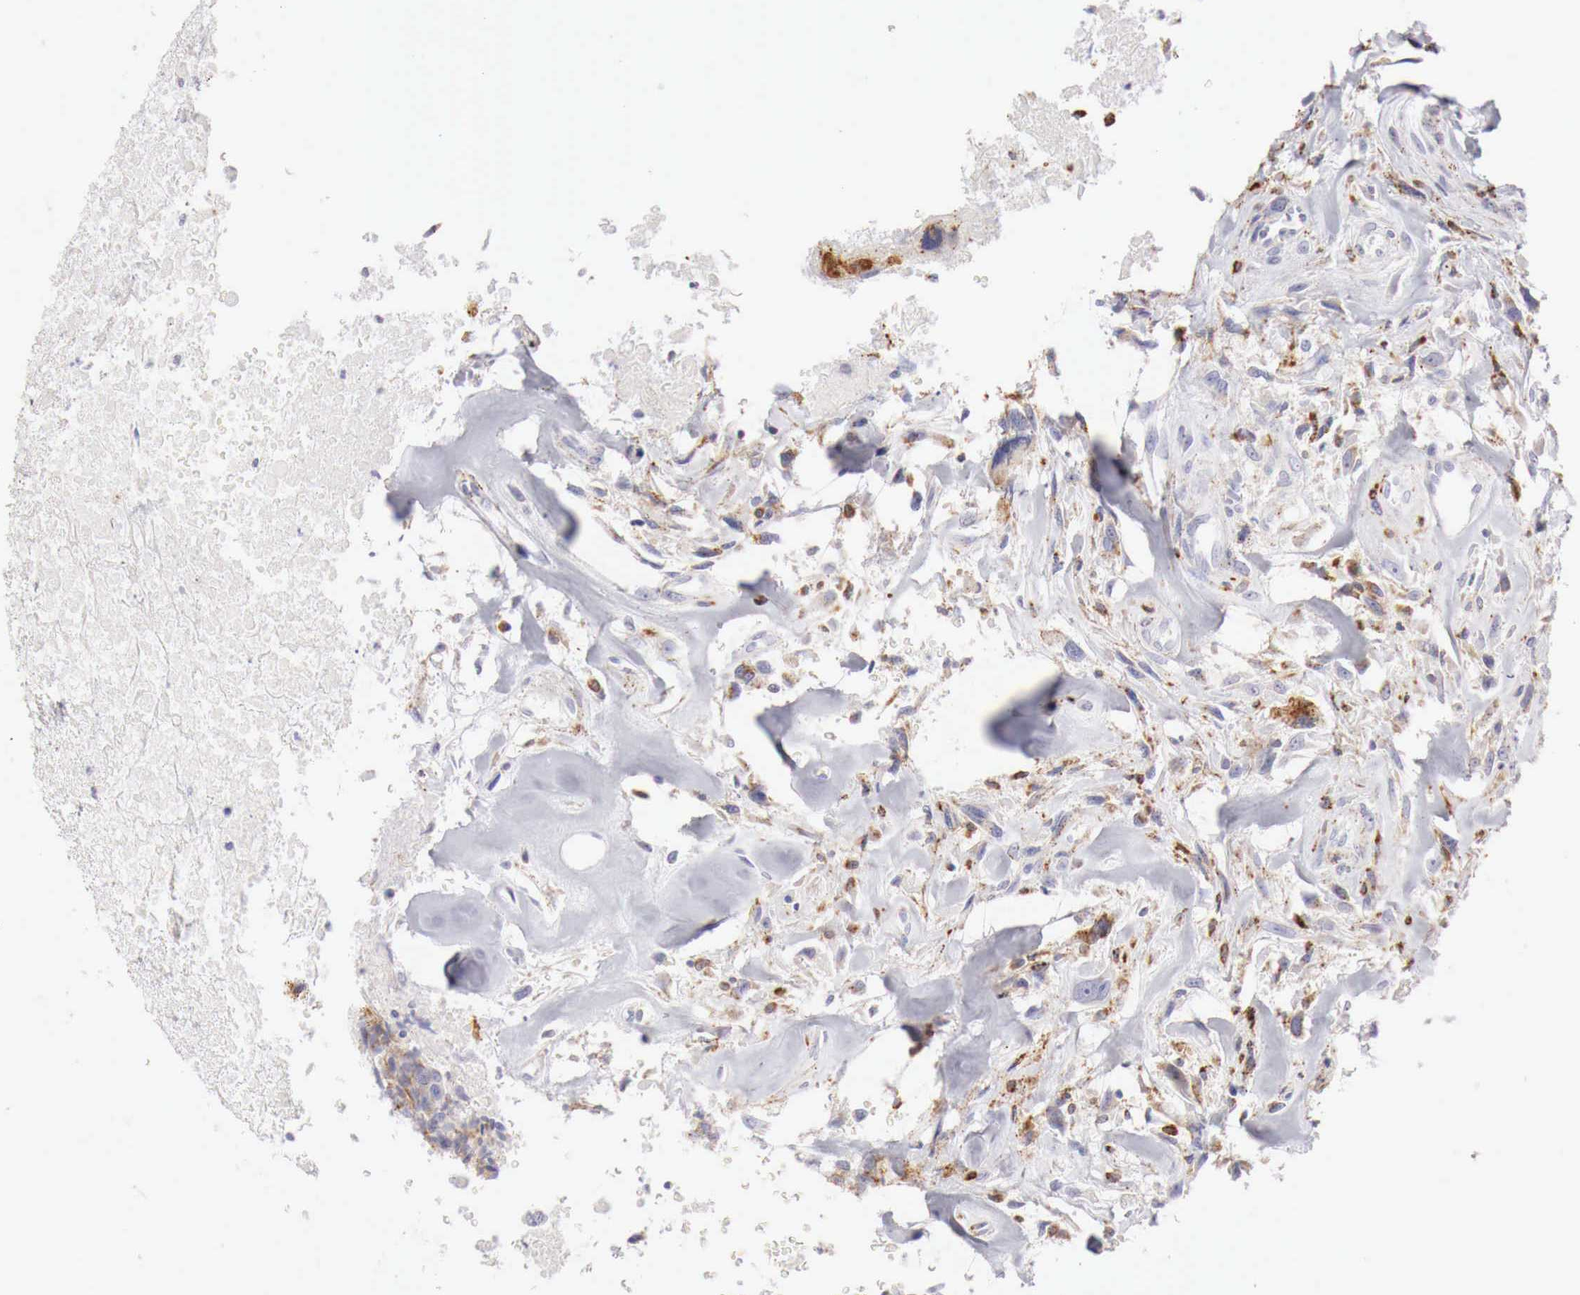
{"staining": {"intensity": "strong", "quantity": "<25%", "location": "cytoplasmic/membranous"}, "tissue": "breast cancer", "cell_type": "Tumor cells", "image_type": "cancer", "snomed": [{"axis": "morphology", "description": "Neoplasm, malignant, NOS"}, {"axis": "topography", "description": "Breast"}], "caption": "Immunohistochemistry staining of malignant neoplasm (breast), which reveals medium levels of strong cytoplasmic/membranous positivity in about <25% of tumor cells indicating strong cytoplasmic/membranous protein expression. The staining was performed using DAB (3,3'-diaminobenzidine) (brown) for protein detection and nuclei were counterstained in hematoxylin (blue).", "gene": "GLA", "patient": {"sex": "female", "age": 50}}